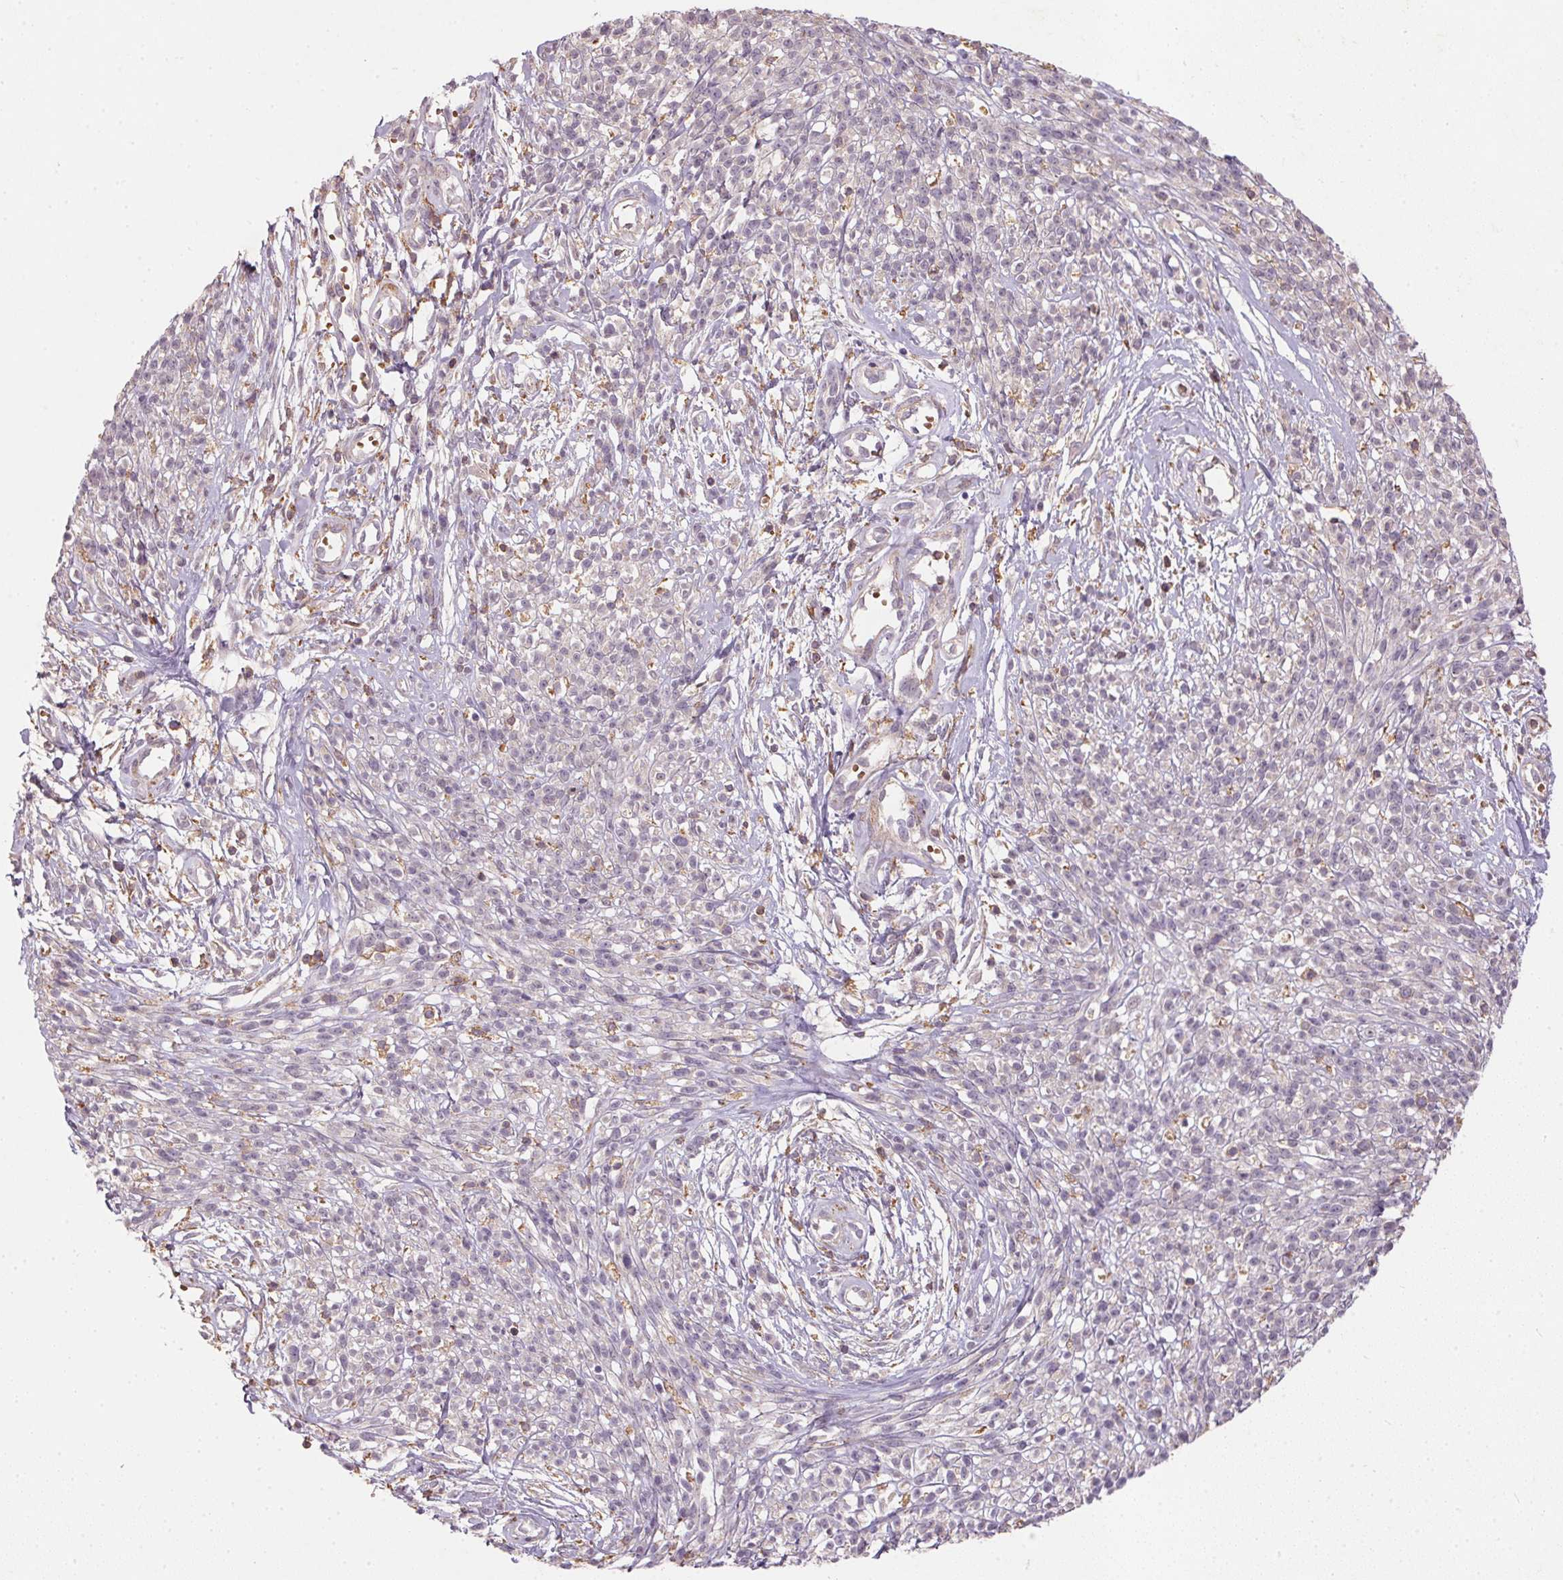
{"staining": {"intensity": "negative", "quantity": "none", "location": "none"}, "tissue": "melanoma", "cell_type": "Tumor cells", "image_type": "cancer", "snomed": [{"axis": "morphology", "description": "Malignant melanoma, NOS"}, {"axis": "topography", "description": "Skin"}, {"axis": "topography", "description": "Skin of trunk"}], "caption": "Histopathology image shows no significant protein staining in tumor cells of malignant melanoma.", "gene": "KCNK15", "patient": {"sex": "male", "age": 74}}